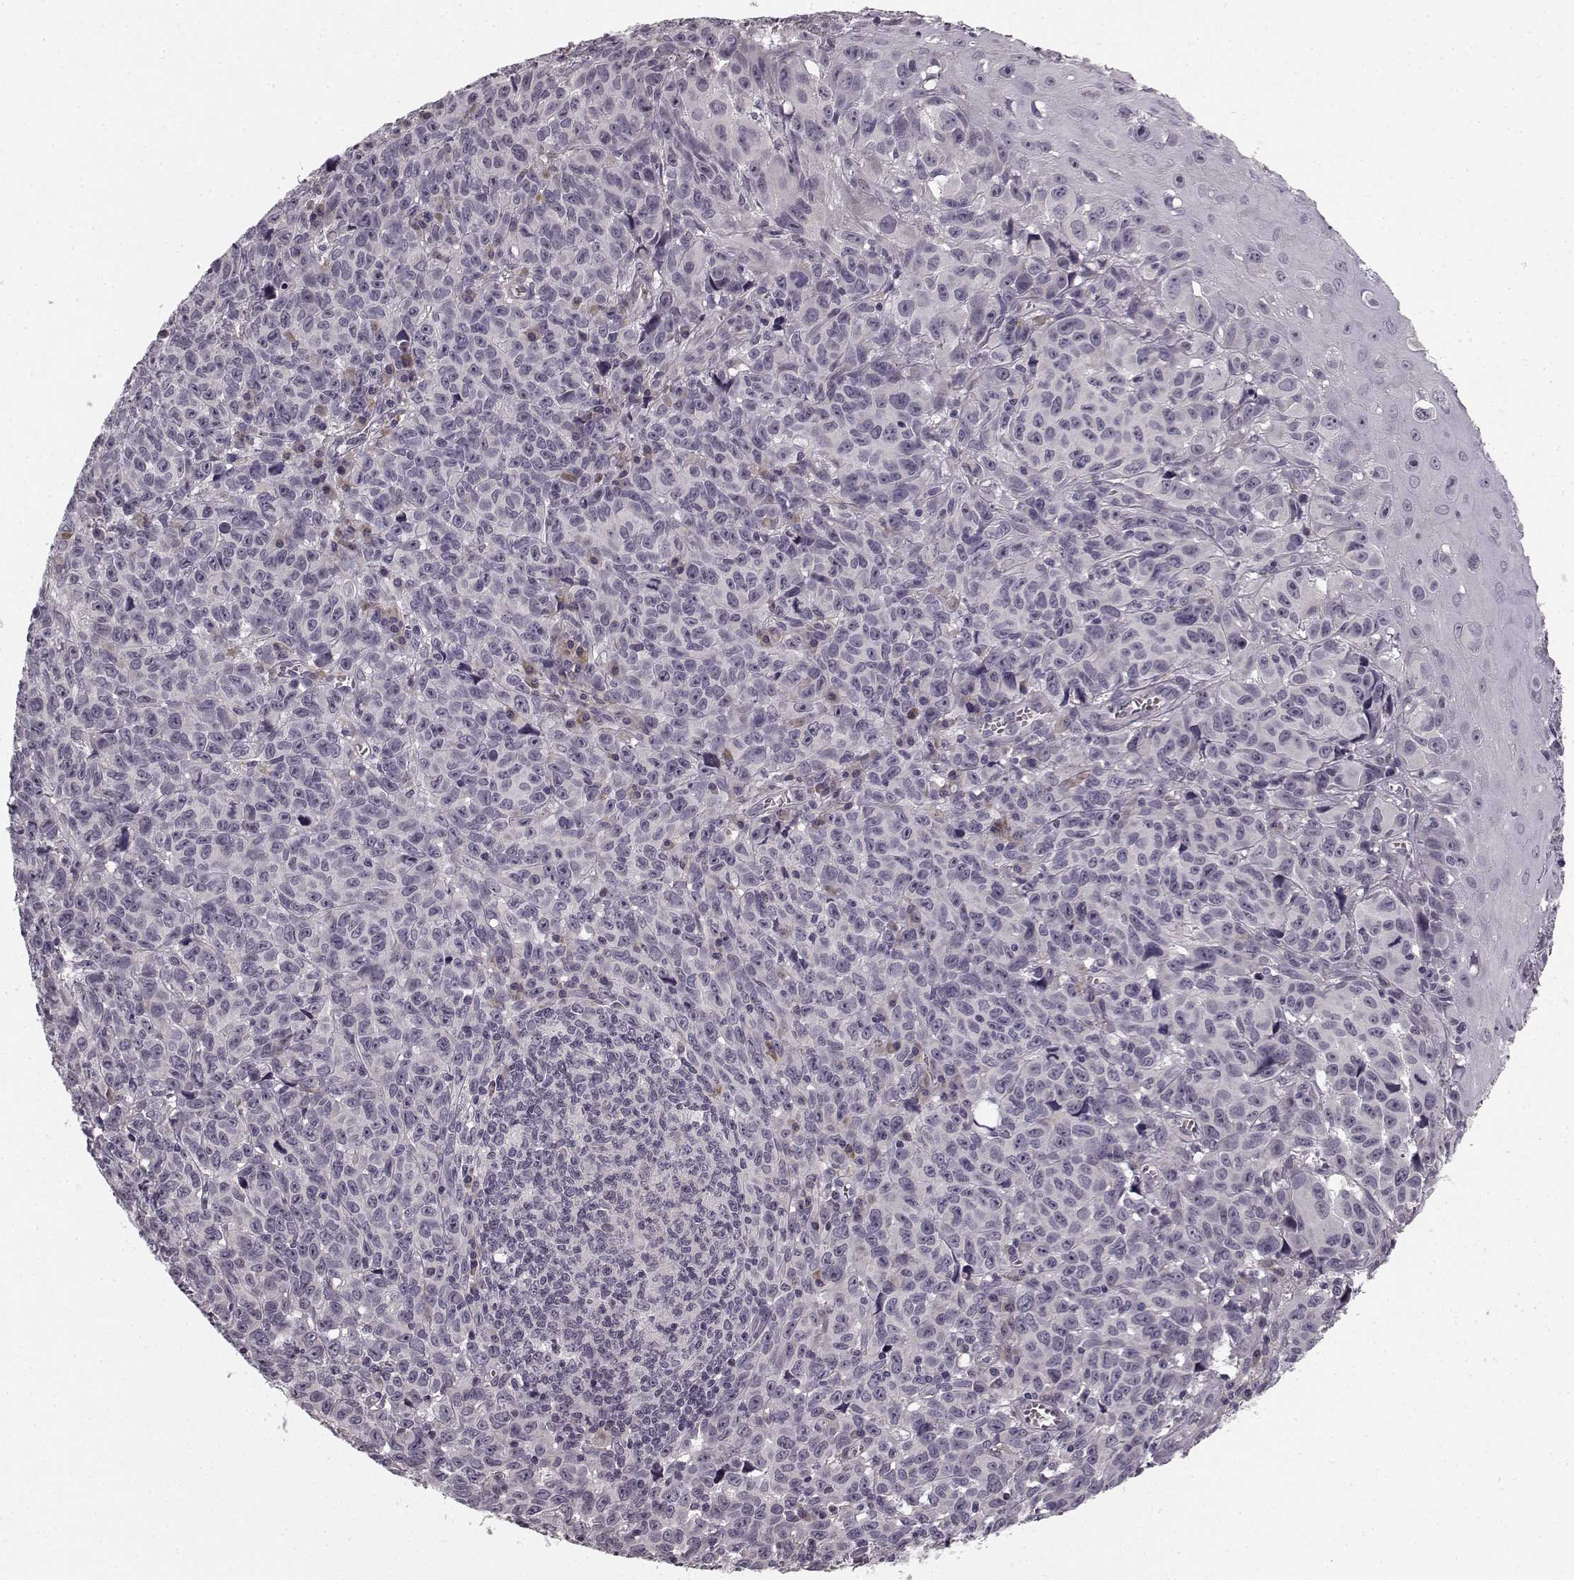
{"staining": {"intensity": "negative", "quantity": "none", "location": "none"}, "tissue": "melanoma", "cell_type": "Tumor cells", "image_type": "cancer", "snomed": [{"axis": "morphology", "description": "Malignant melanoma, NOS"}, {"axis": "topography", "description": "Vulva, labia, clitoris and Bartholin´s gland, NO"}], "caption": "The histopathology image reveals no staining of tumor cells in melanoma. (Brightfield microscopy of DAB immunohistochemistry at high magnification).", "gene": "FAM234B", "patient": {"sex": "female", "age": 75}}